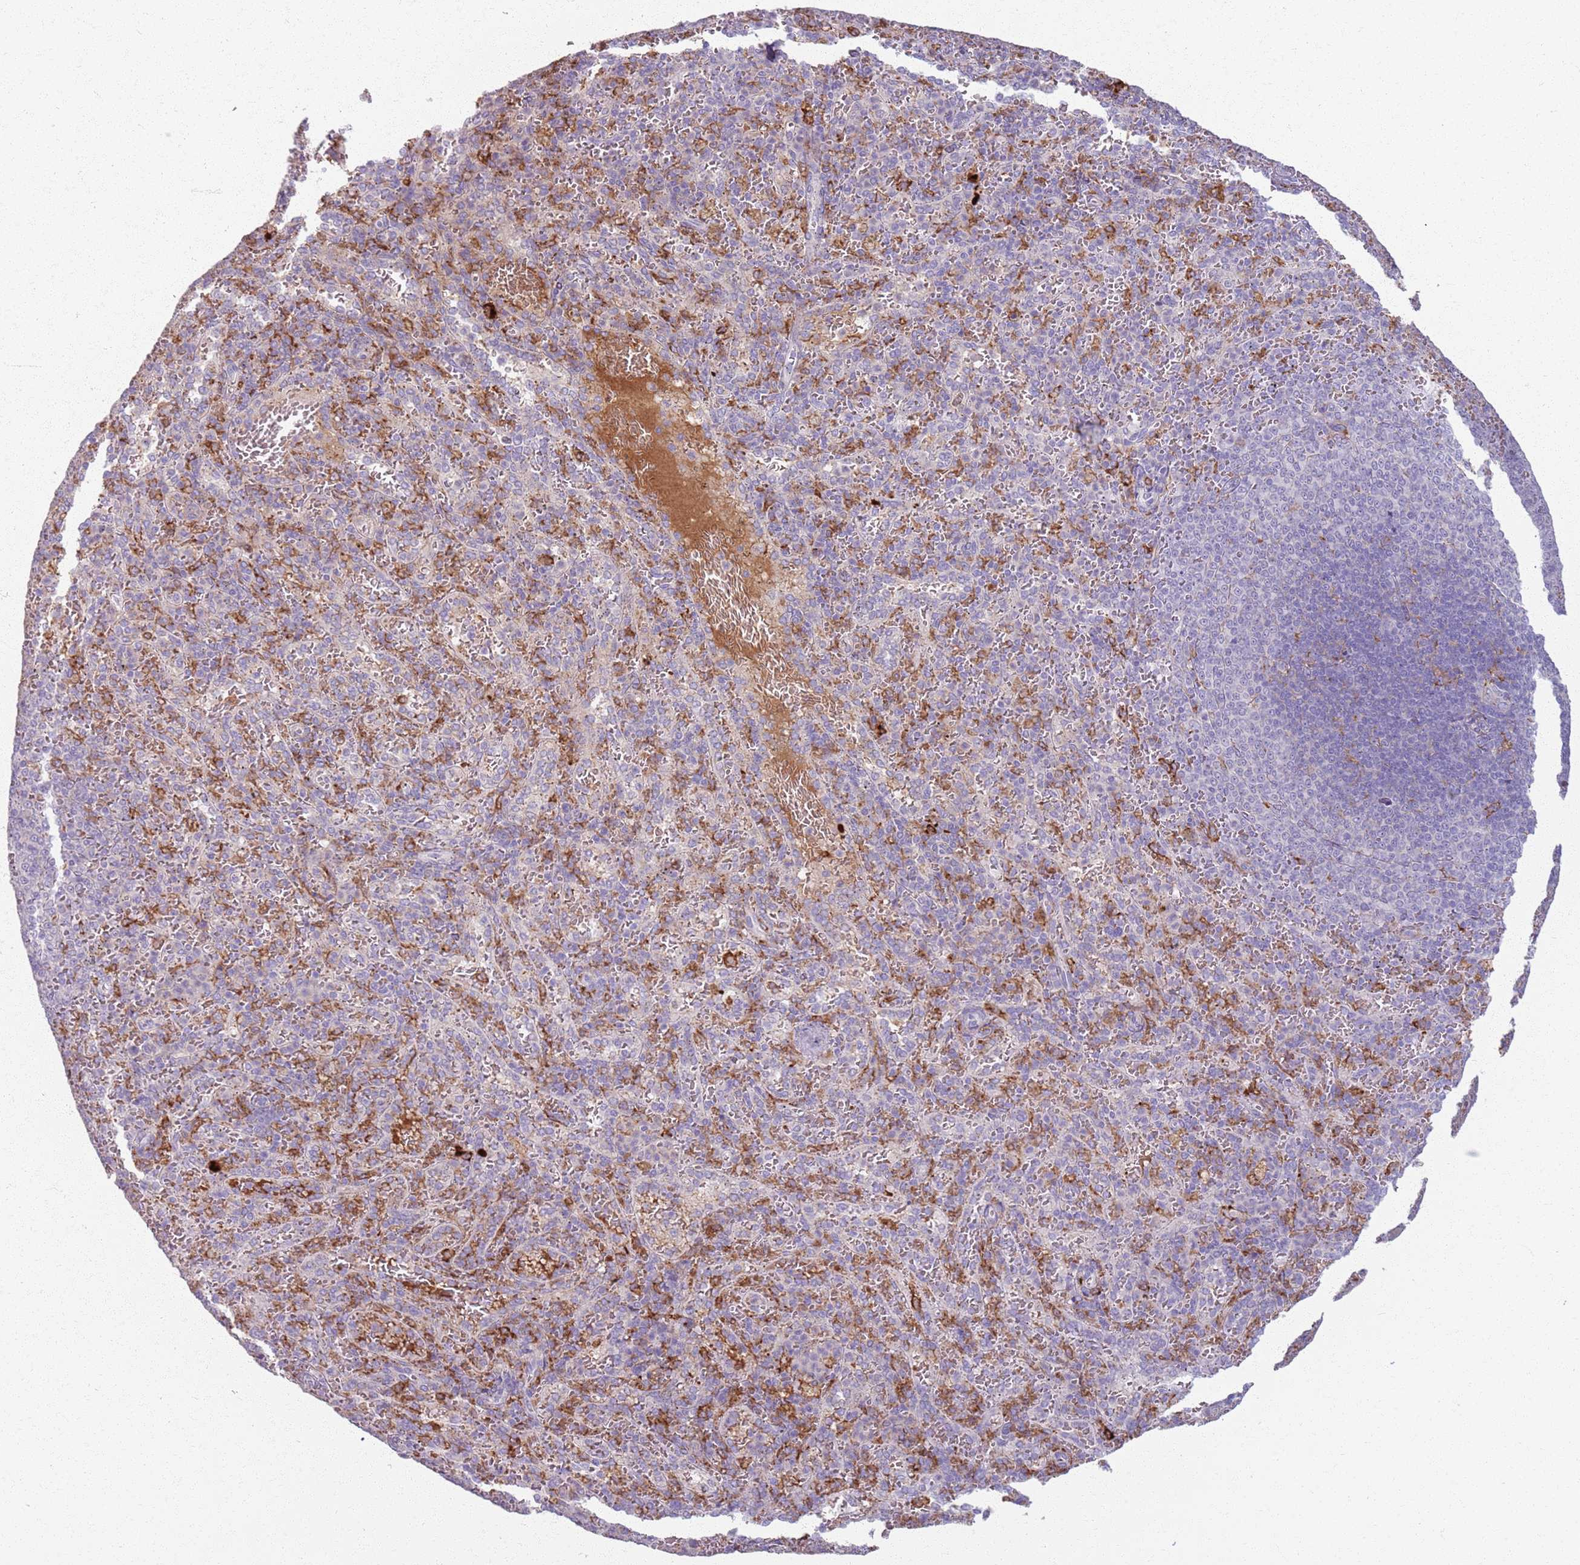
{"staining": {"intensity": "moderate", "quantity": "<25%", "location": "cytoplasmic/membranous"}, "tissue": "spleen", "cell_type": "Cells in red pulp", "image_type": "normal", "snomed": [{"axis": "morphology", "description": "Normal tissue, NOS"}, {"axis": "topography", "description": "Spleen"}], "caption": "Immunohistochemical staining of benign human spleen exhibits low levels of moderate cytoplasmic/membranous positivity in approximately <25% of cells in red pulp.", "gene": "COLGALT1", "patient": {"sex": "female", "age": 21}}